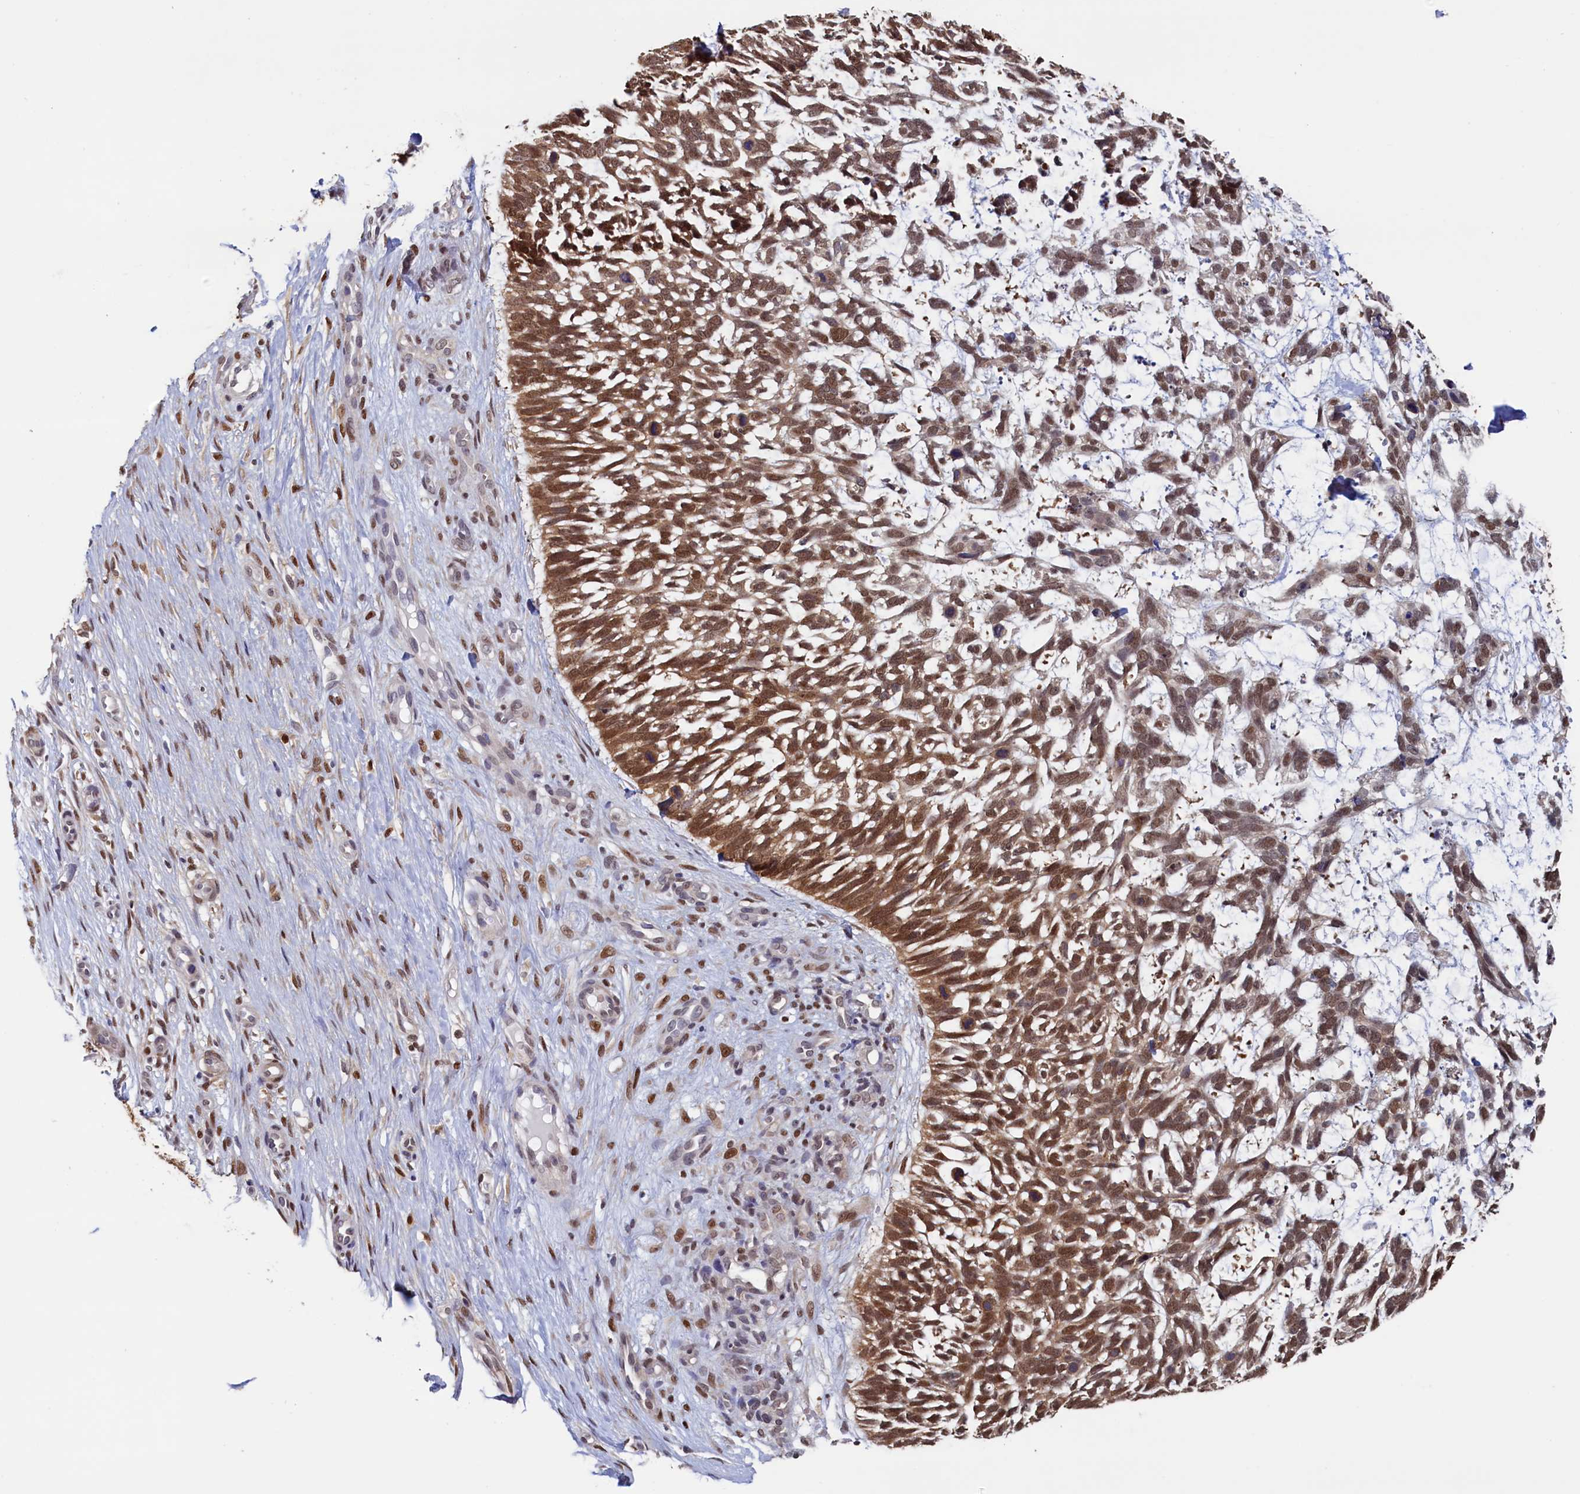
{"staining": {"intensity": "moderate", "quantity": ">75%", "location": "cytoplasmic/membranous,nuclear"}, "tissue": "skin cancer", "cell_type": "Tumor cells", "image_type": "cancer", "snomed": [{"axis": "morphology", "description": "Basal cell carcinoma"}, {"axis": "topography", "description": "Skin"}], "caption": "An immunohistochemistry (IHC) image of neoplastic tissue is shown. Protein staining in brown labels moderate cytoplasmic/membranous and nuclear positivity in skin cancer (basal cell carcinoma) within tumor cells.", "gene": "AHCY", "patient": {"sex": "male", "age": 88}}